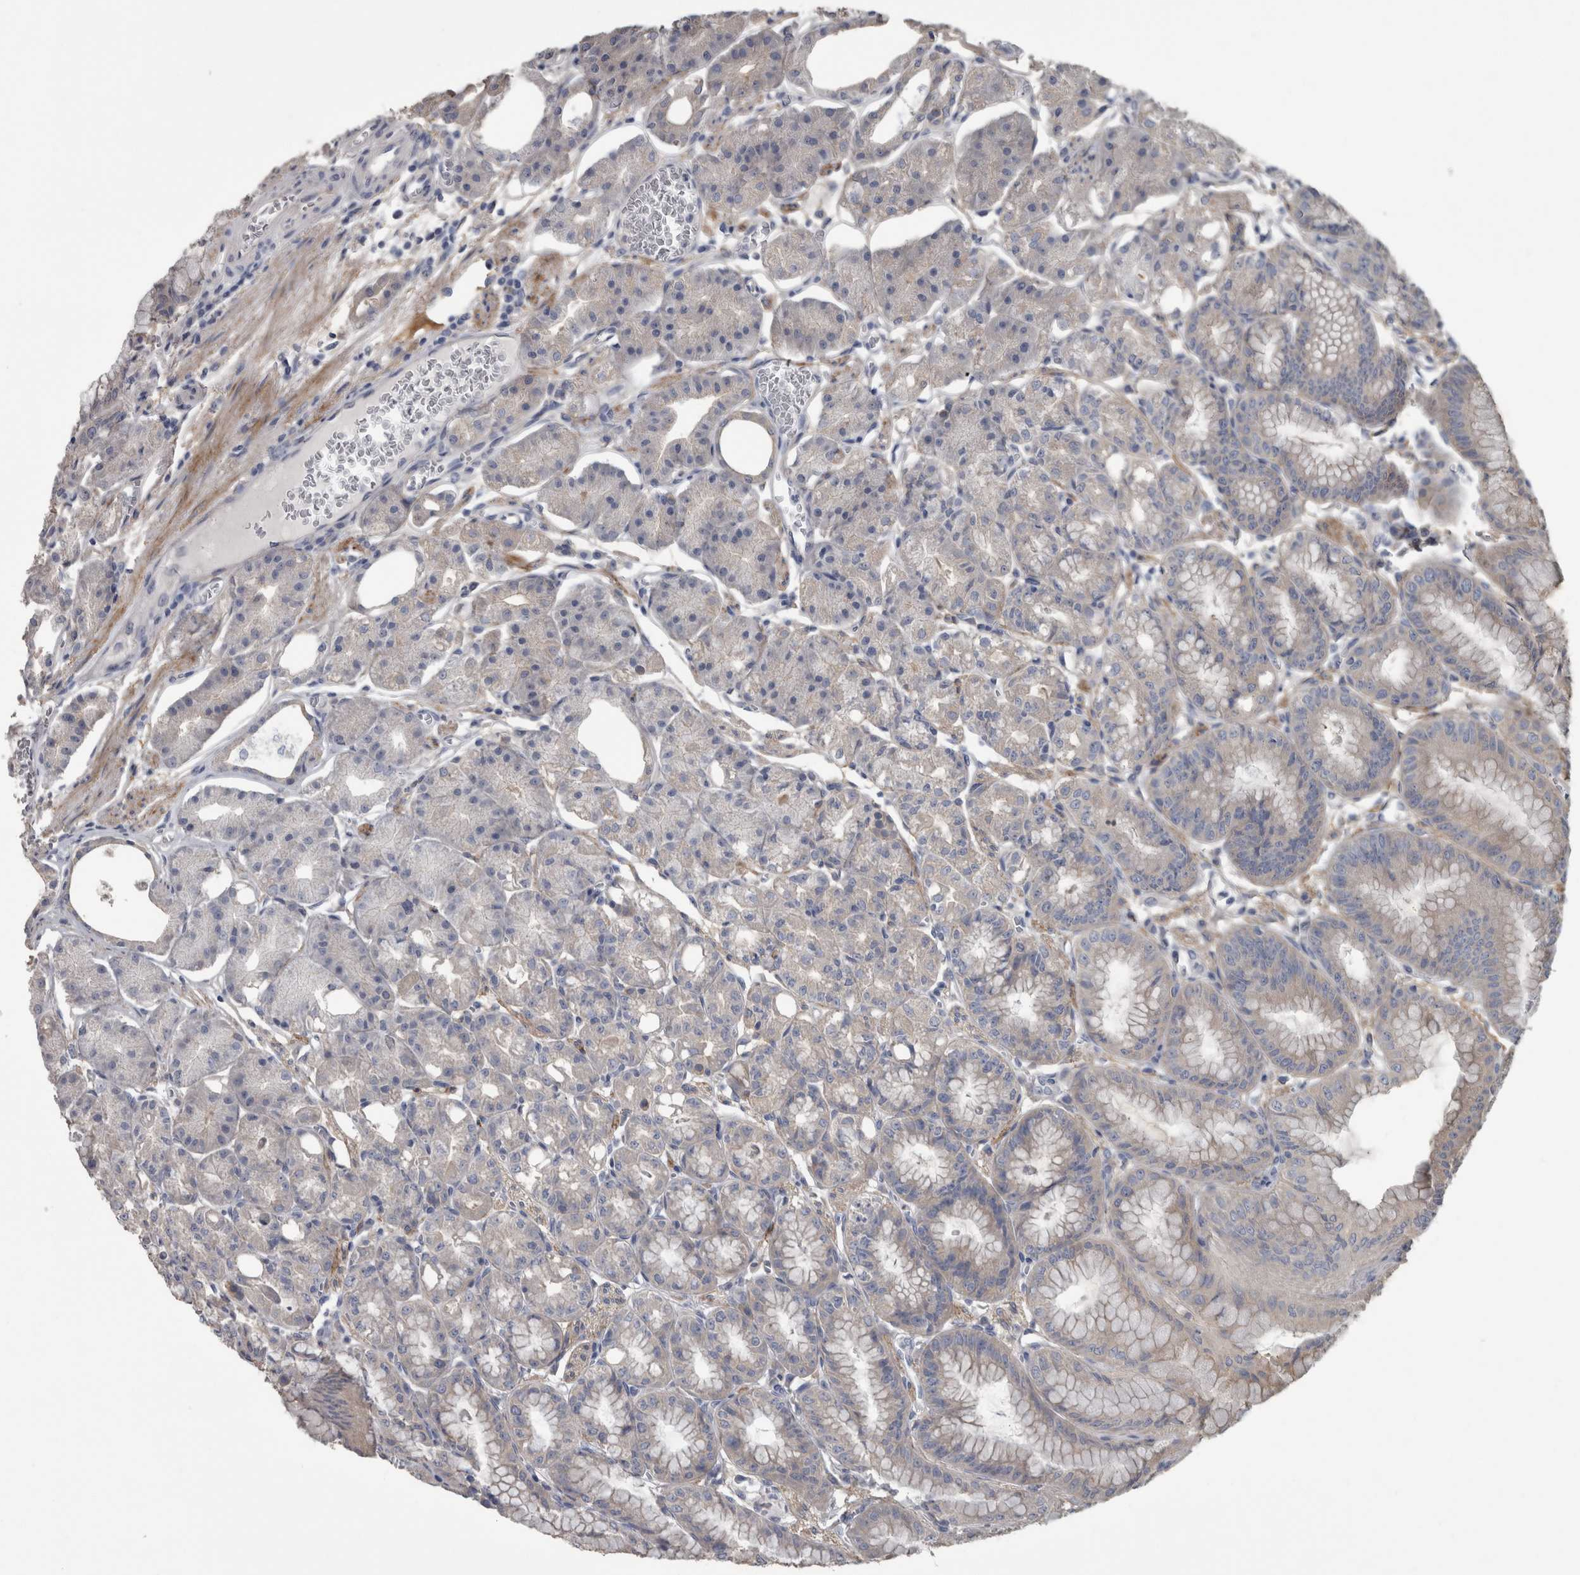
{"staining": {"intensity": "negative", "quantity": "none", "location": "none"}, "tissue": "stomach", "cell_type": "Glandular cells", "image_type": "normal", "snomed": [{"axis": "morphology", "description": "Normal tissue, NOS"}, {"axis": "topography", "description": "Stomach, lower"}], "caption": "This is an immunohistochemistry histopathology image of benign human stomach. There is no staining in glandular cells.", "gene": "EFEMP2", "patient": {"sex": "male", "age": 71}}